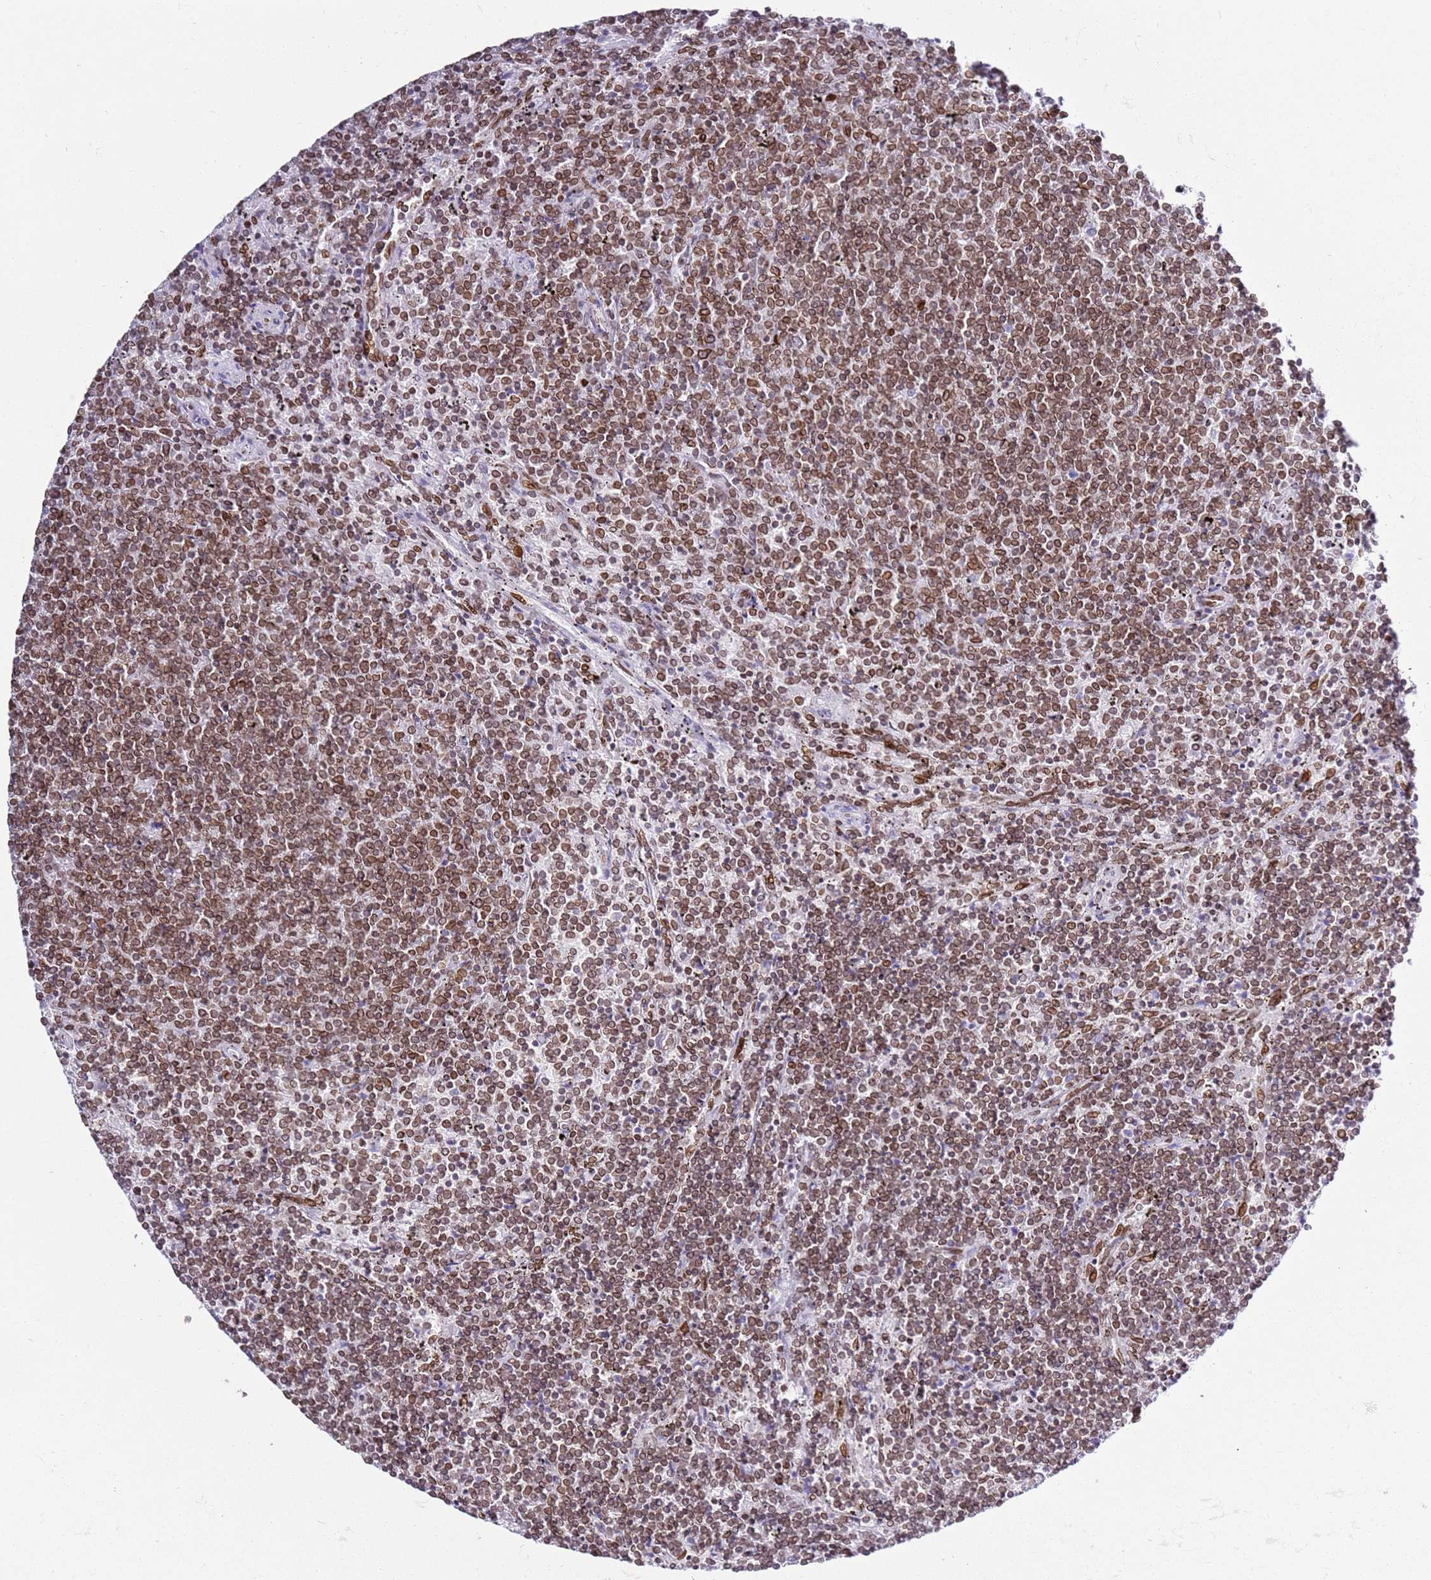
{"staining": {"intensity": "moderate", "quantity": ">75%", "location": "cytoplasmic/membranous,nuclear"}, "tissue": "lymphoma", "cell_type": "Tumor cells", "image_type": "cancer", "snomed": [{"axis": "morphology", "description": "Malignant lymphoma, non-Hodgkin's type, Low grade"}, {"axis": "topography", "description": "Spleen"}], "caption": "Lymphoma stained with a protein marker reveals moderate staining in tumor cells.", "gene": "POU6F1", "patient": {"sex": "female", "age": 50}}